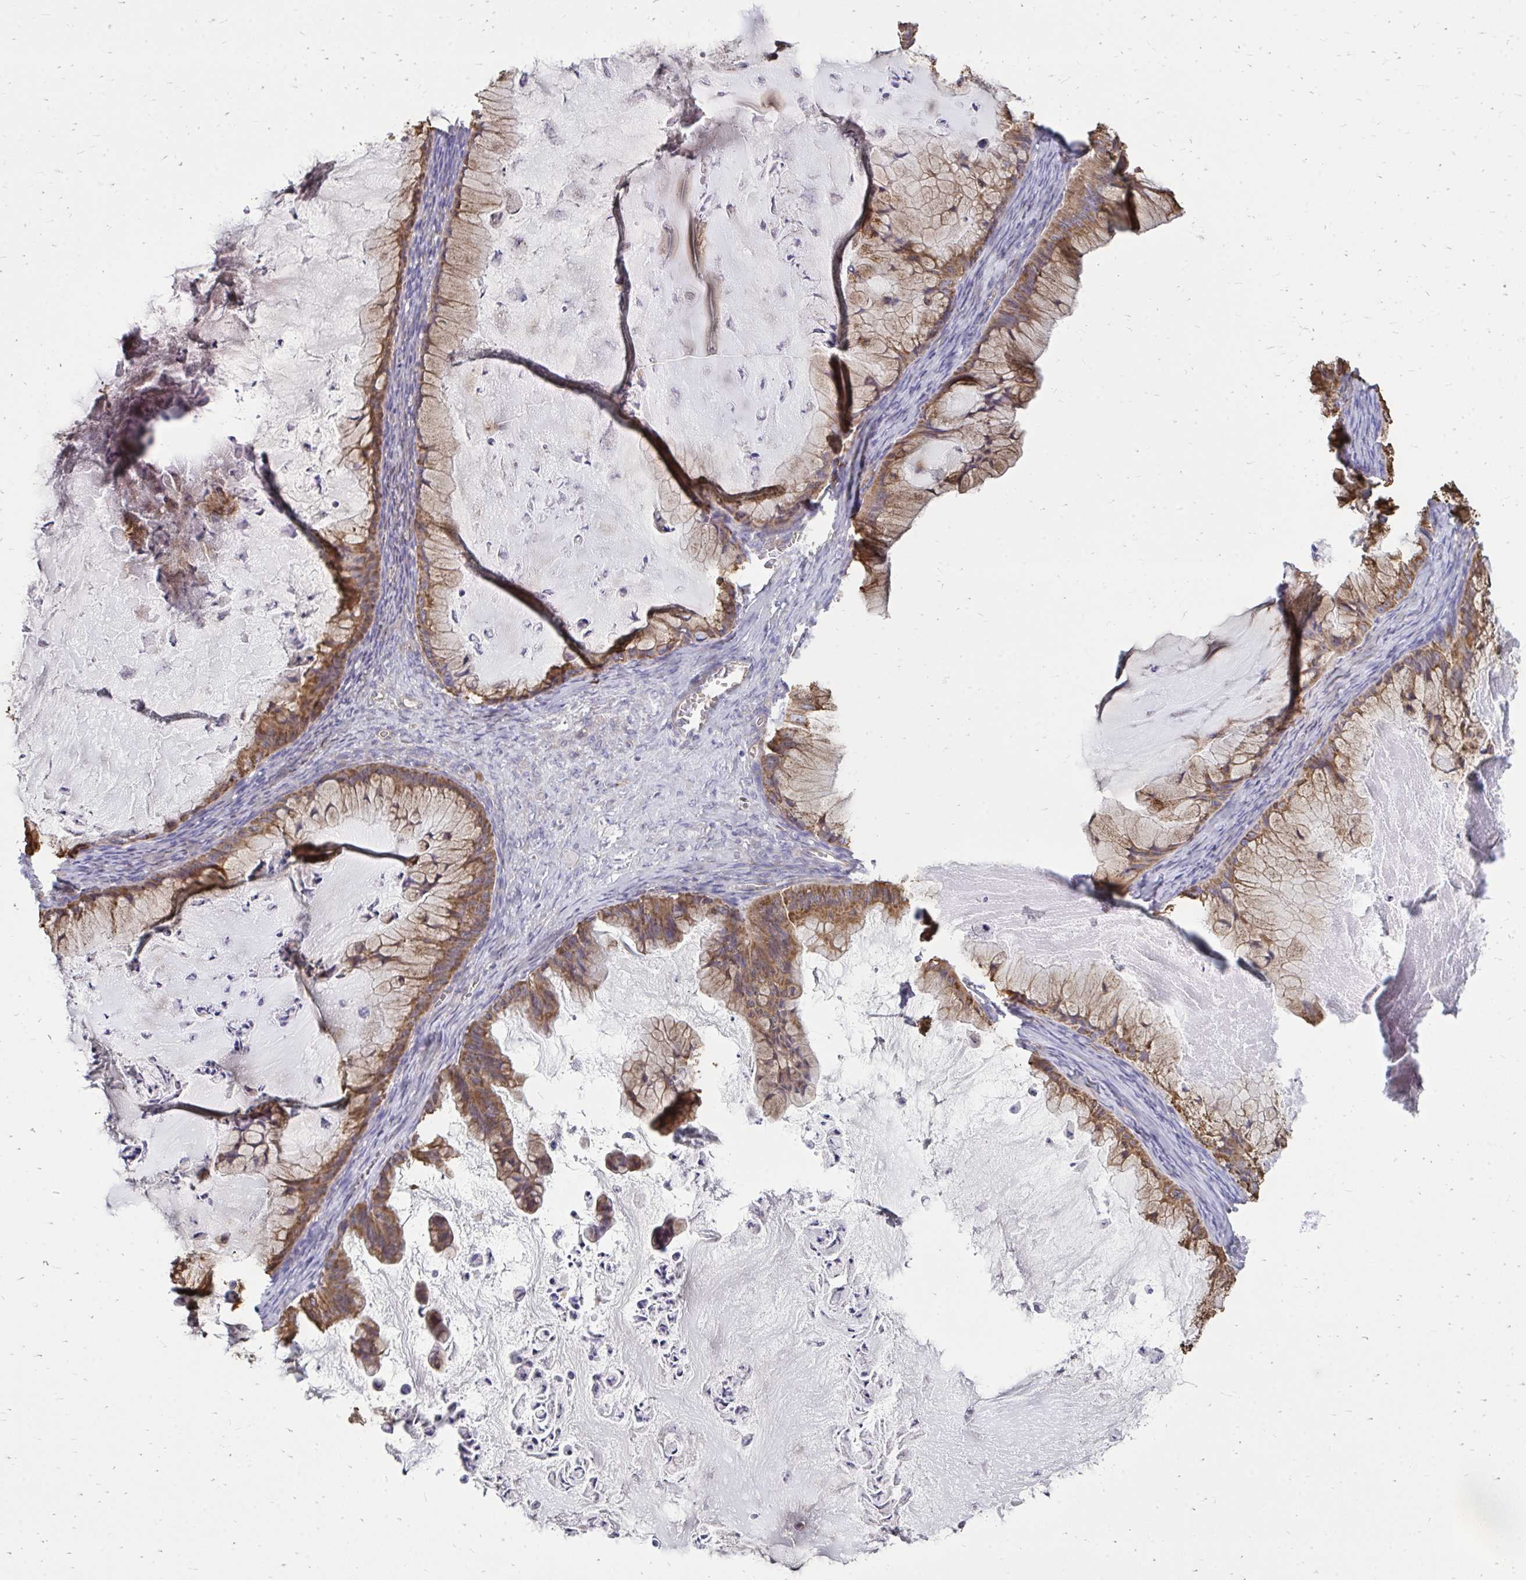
{"staining": {"intensity": "moderate", "quantity": ">75%", "location": "cytoplasmic/membranous"}, "tissue": "ovarian cancer", "cell_type": "Tumor cells", "image_type": "cancer", "snomed": [{"axis": "morphology", "description": "Cystadenocarcinoma, mucinous, NOS"}, {"axis": "topography", "description": "Ovary"}], "caption": "Protein expression analysis of human ovarian cancer (mucinous cystadenocarcinoma) reveals moderate cytoplasmic/membranous expression in approximately >75% of tumor cells.", "gene": "ASAP1", "patient": {"sex": "female", "age": 72}}